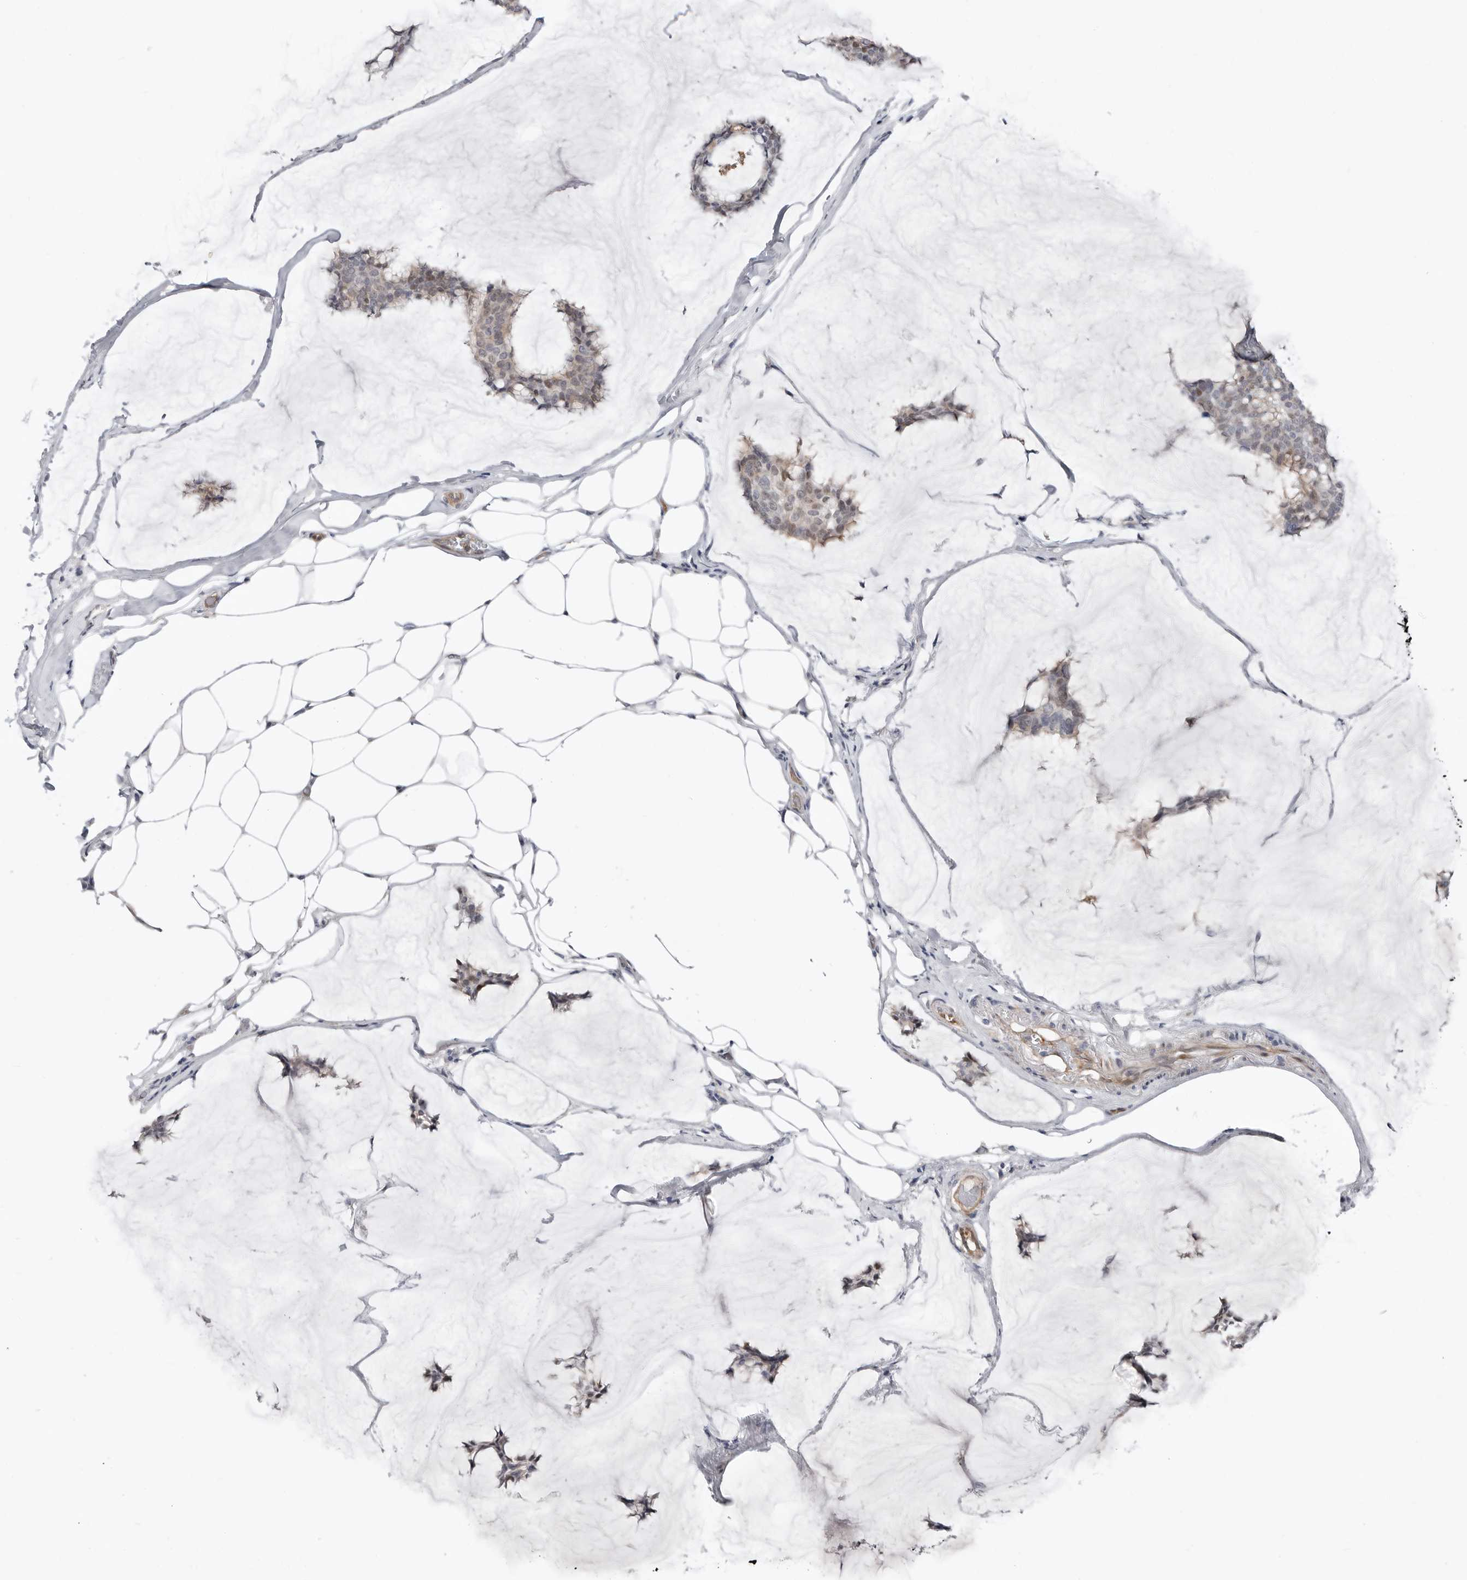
{"staining": {"intensity": "weak", "quantity": "<25%", "location": "cytoplasmic/membranous"}, "tissue": "breast cancer", "cell_type": "Tumor cells", "image_type": "cancer", "snomed": [{"axis": "morphology", "description": "Duct carcinoma"}, {"axis": "topography", "description": "Breast"}], "caption": "Immunohistochemistry of breast intraductal carcinoma reveals no positivity in tumor cells. (IHC, brightfield microscopy, high magnification).", "gene": "ASRGL1", "patient": {"sex": "female", "age": 93}}